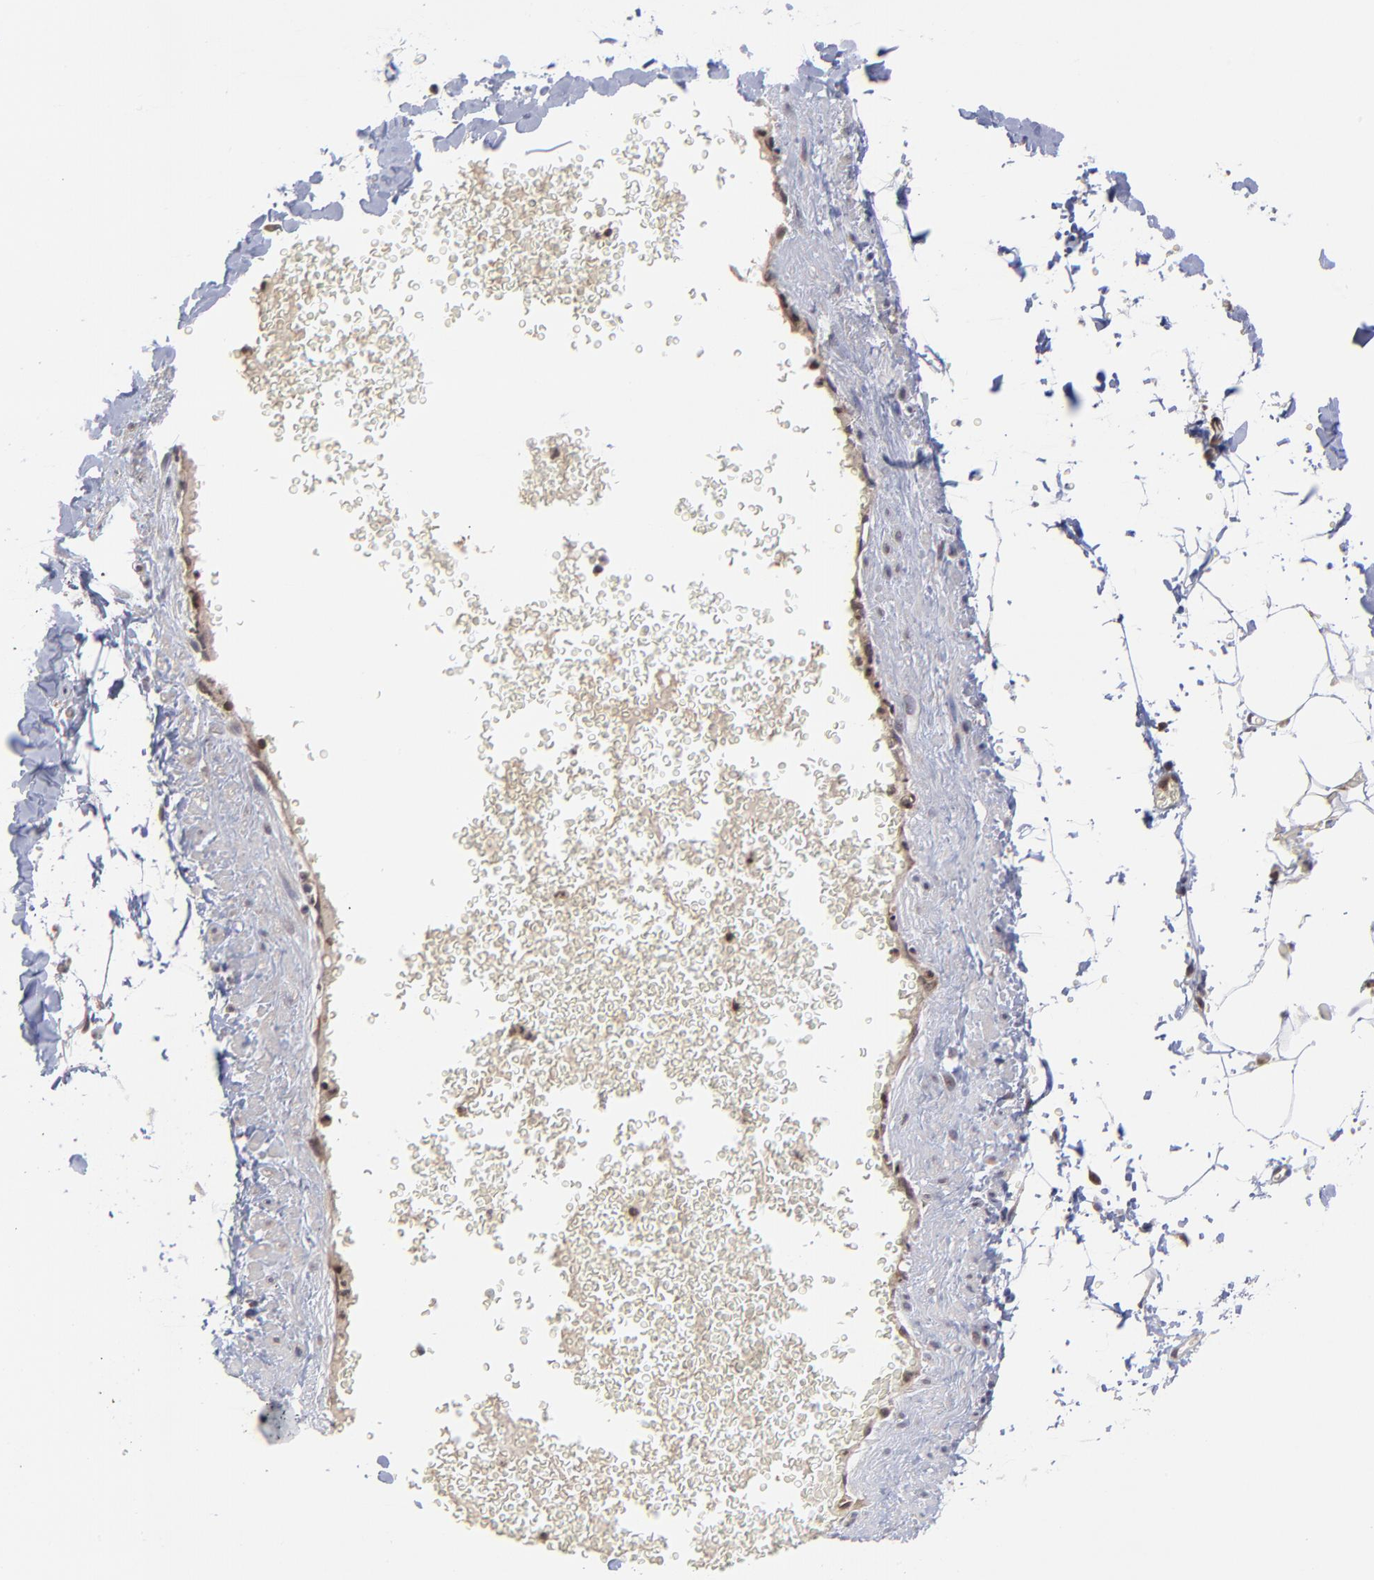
{"staining": {"intensity": "weak", "quantity": "25%-75%", "location": "cytoplasmic/membranous"}, "tissue": "adipose tissue", "cell_type": "Adipocytes", "image_type": "normal", "snomed": [{"axis": "morphology", "description": "Normal tissue, NOS"}, {"axis": "topography", "description": "Soft tissue"}], "caption": "The micrograph reveals a brown stain indicating the presence of a protein in the cytoplasmic/membranous of adipocytes in adipose tissue. The staining was performed using DAB (3,3'-diaminobenzidine) to visualize the protein expression in brown, while the nuclei were stained in blue with hematoxylin (Magnification: 20x).", "gene": "UBE2L6", "patient": {"sex": "male", "age": 72}}